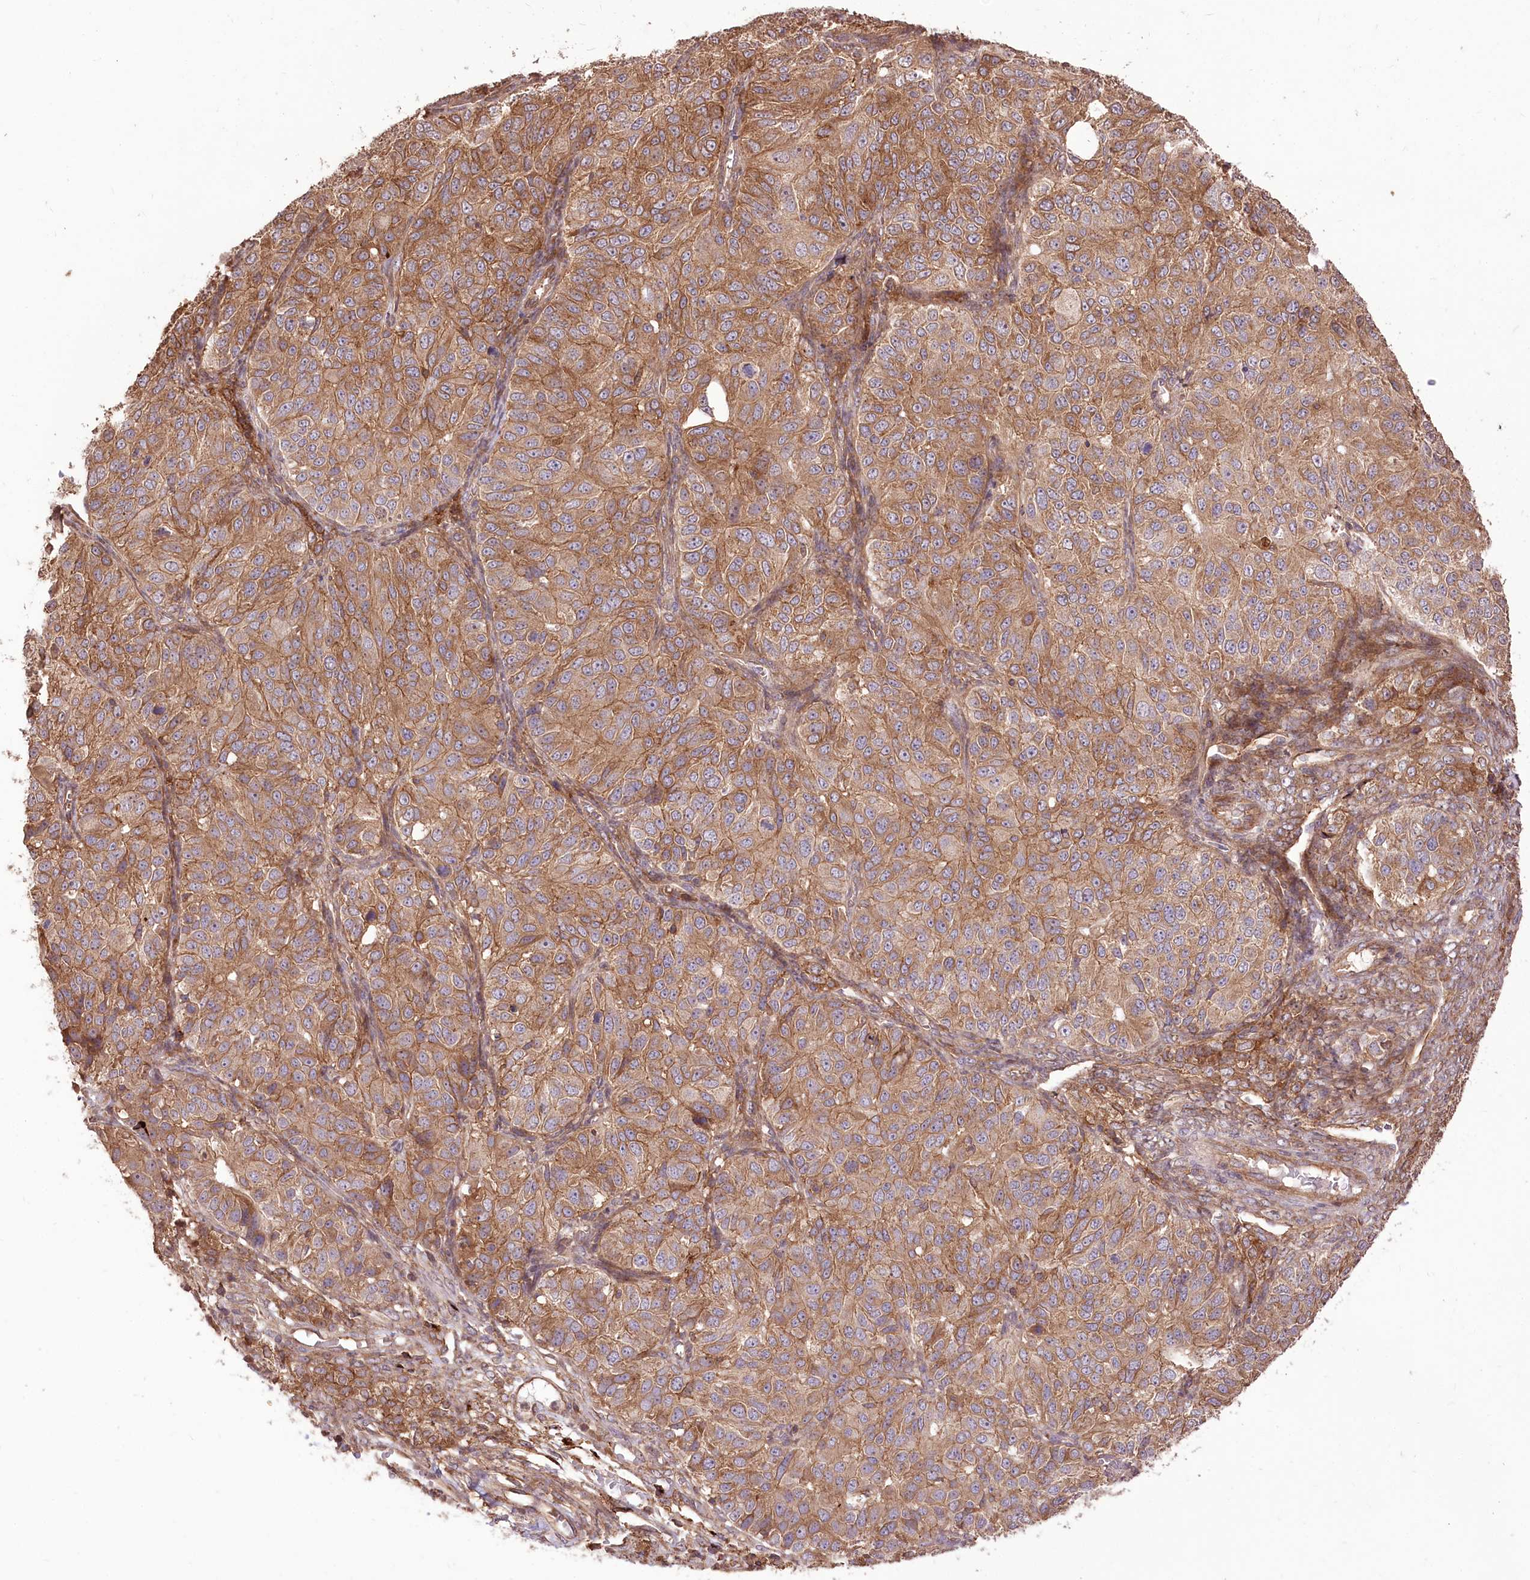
{"staining": {"intensity": "moderate", "quantity": ">75%", "location": "cytoplasmic/membranous"}, "tissue": "ovarian cancer", "cell_type": "Tumor cells", "image_type": "cancer", "snomed": [{"axis": "morphology", "description": "Carcinoma, endometroid"}, {"axis": "topography", "description": "Ovary"}], "caption": "Protein staining demonstrates moderate cytoplasmic/membranous positivity in about >75% of tumor cells in endometroid carcinoma (ovarian).", "gene": "XYLB", "patient": {"sex": "female", "age": 51}}